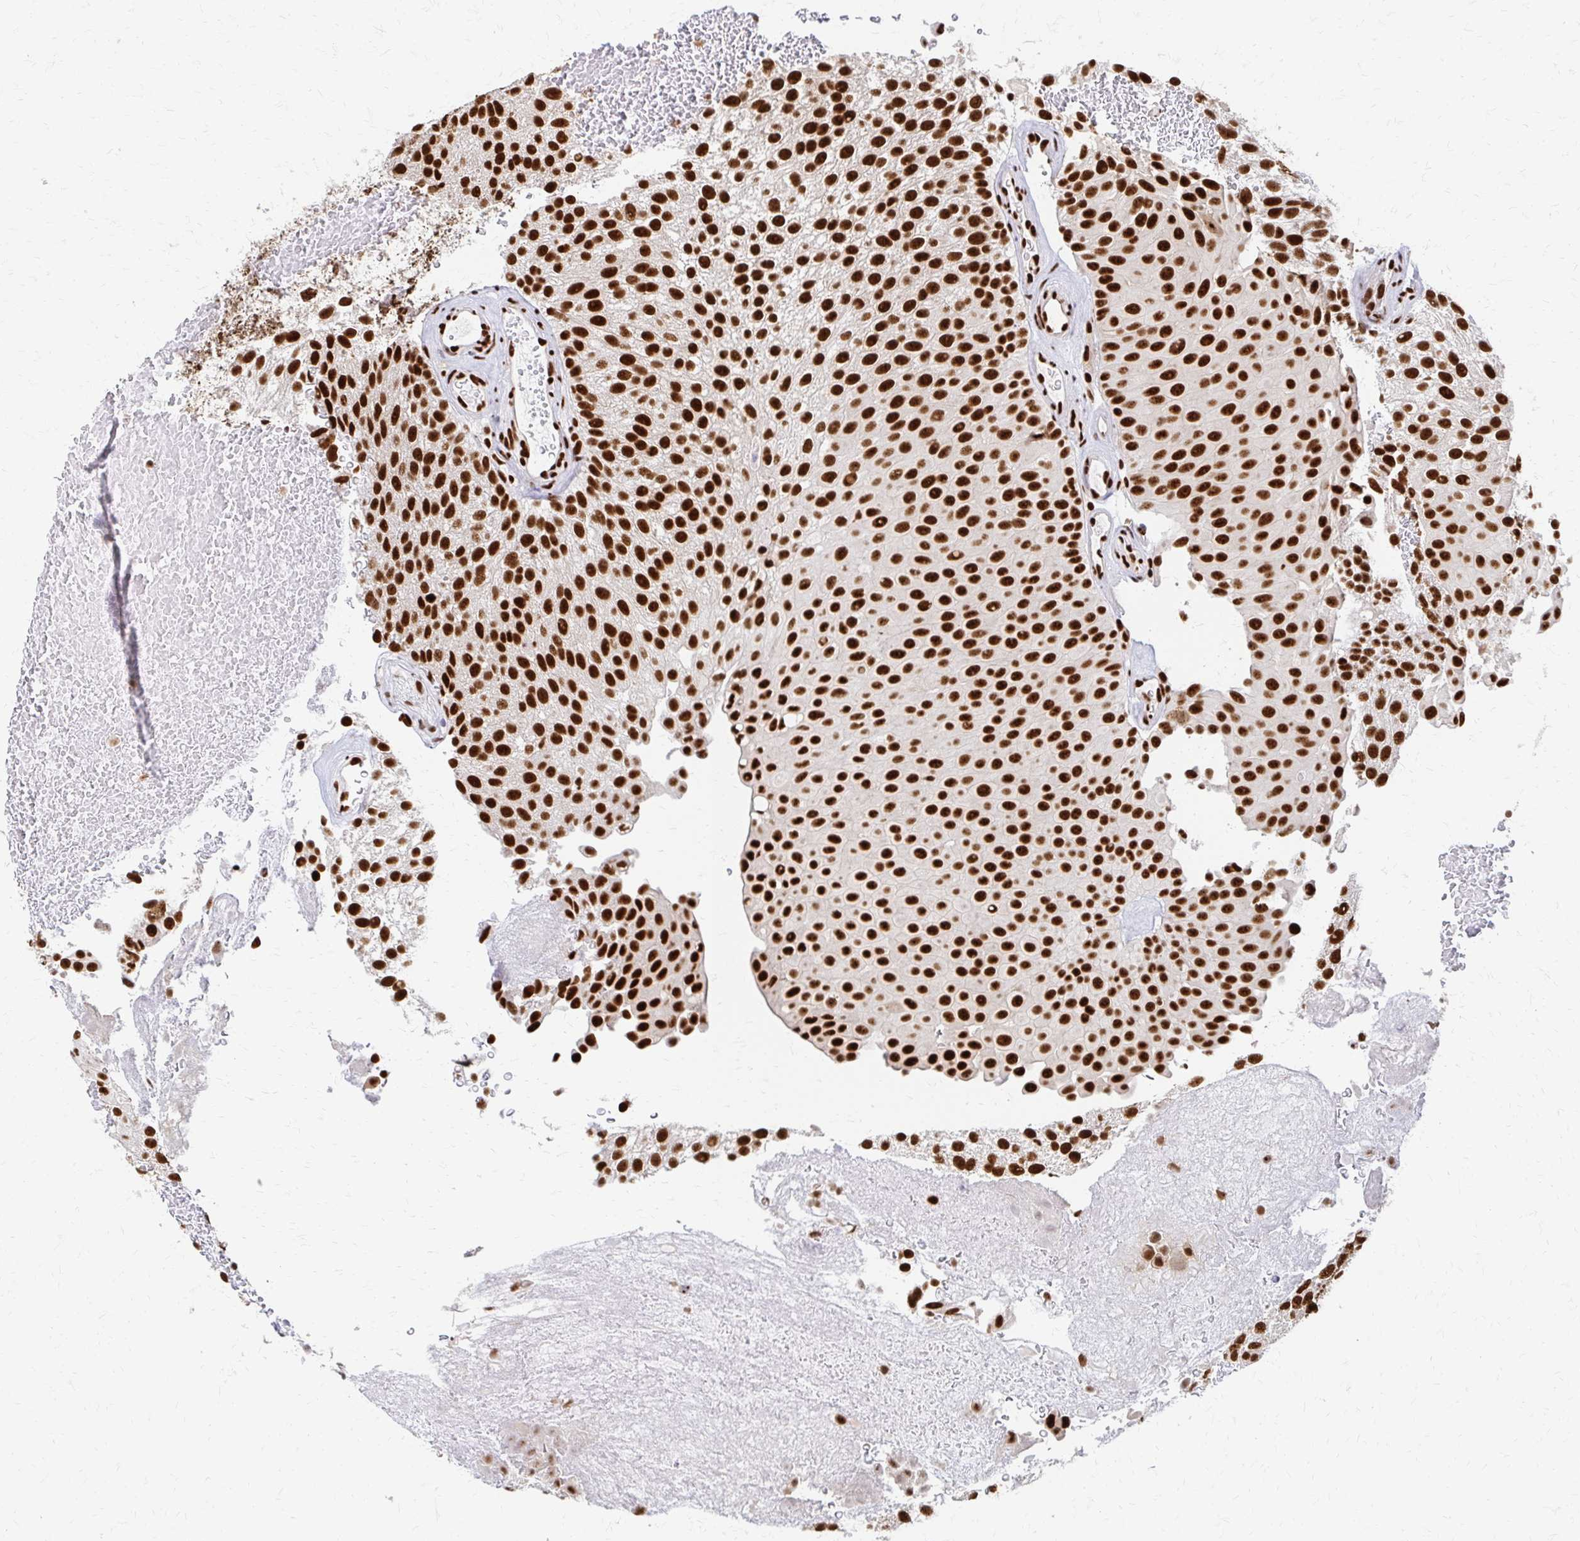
{"staining": {"intensity": "strong", "quantity": ">75%", "location": "nuclear"}, "tissue": "urothelial cancer", "cell_type": "Tumor cells", "image_type": "cancer", "snomed": [{"axis": "morphology", "description": "Urothelial carcinoma, Low grade"}, {"axis": "topography", "description": "Urinary bladder"}], "caption": "Brown immunohistochemical staining in human low-grade urothelial carcinoma exhibits strong nuclear staining in about >75% of tumor cells.", "gene": "CNKSR3", "patient": {"sex": "male", "age": 78}}